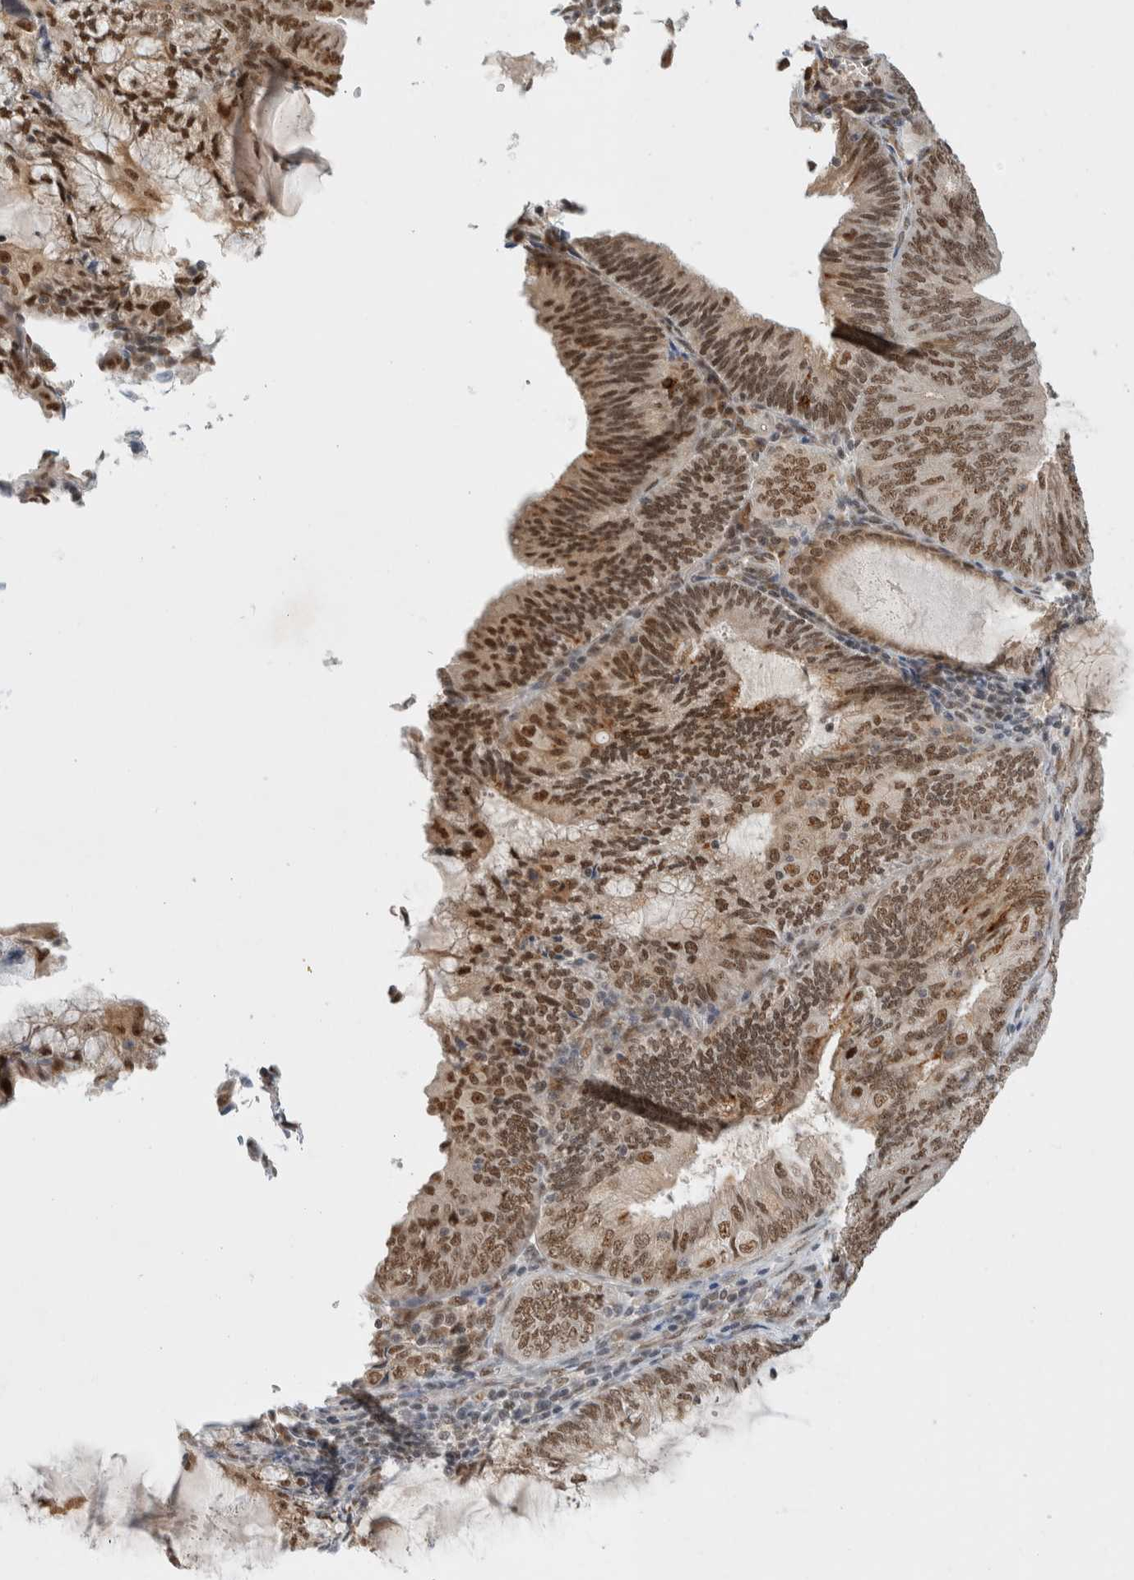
{"staining": {"intensity": "moderate", "quantity": ">75%", "location": "nuclear"}, "tissue": "endometrial cancer", "cell_type": "Tumor cells", "image_type": "cancer", "snomed": [{"axis": "morphology", "description": "Adenocarcinoma, NOS"}, {"axis": "topography", "description": "Endometrium"}], "caption": "Adenocarcinoma (endometrial) stained for a protein exhibits moderate nuclear positivity in tumor cells.", "gene": "NCAPG2", "patient": {"sex": "female", "age": 81}}